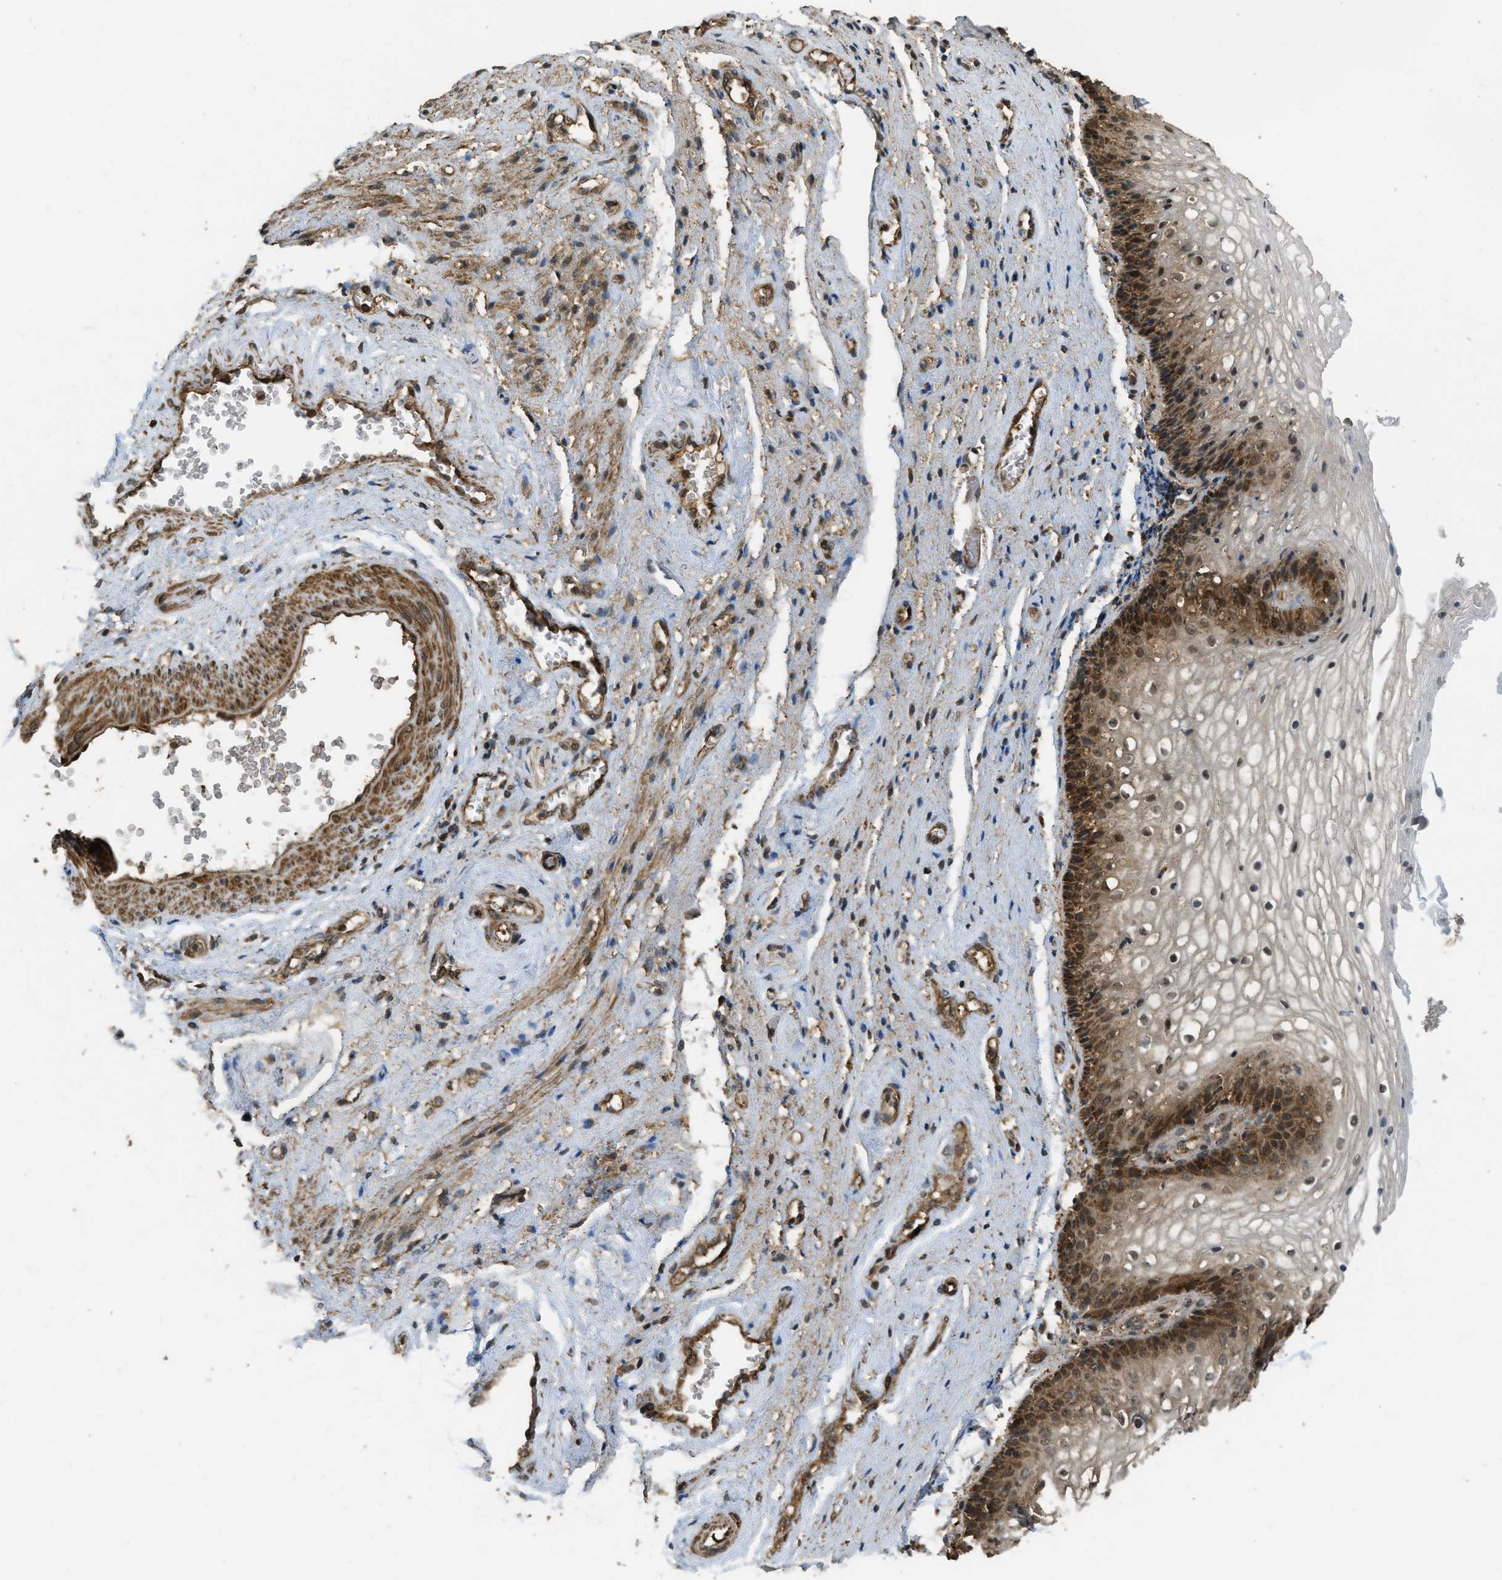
{"staining": {"intensity": "strong", "quantity": ">75%", "location": "cytoplasmic/membranous,nuclear"}, "tissue": "vagina", "cell_type": "Squamous epithelial cells", "image_type": "normal", "snomed": [{"axis": "morphology", "description": "Normal tissue, NOS"}, {"axis": "topography", "description": "Vagina"}], "caption": "The image shows a brown stain indicating the presence of a protein in the cytoplasmic/membranous,nuclear of squamous epithelial cells in vagina. Immunohistochemistry (ihc) stains the protein in brown and the nuclei are stained blue.", "gene": "CTPS1", "patient": {"sex": "female", "age": 34}}